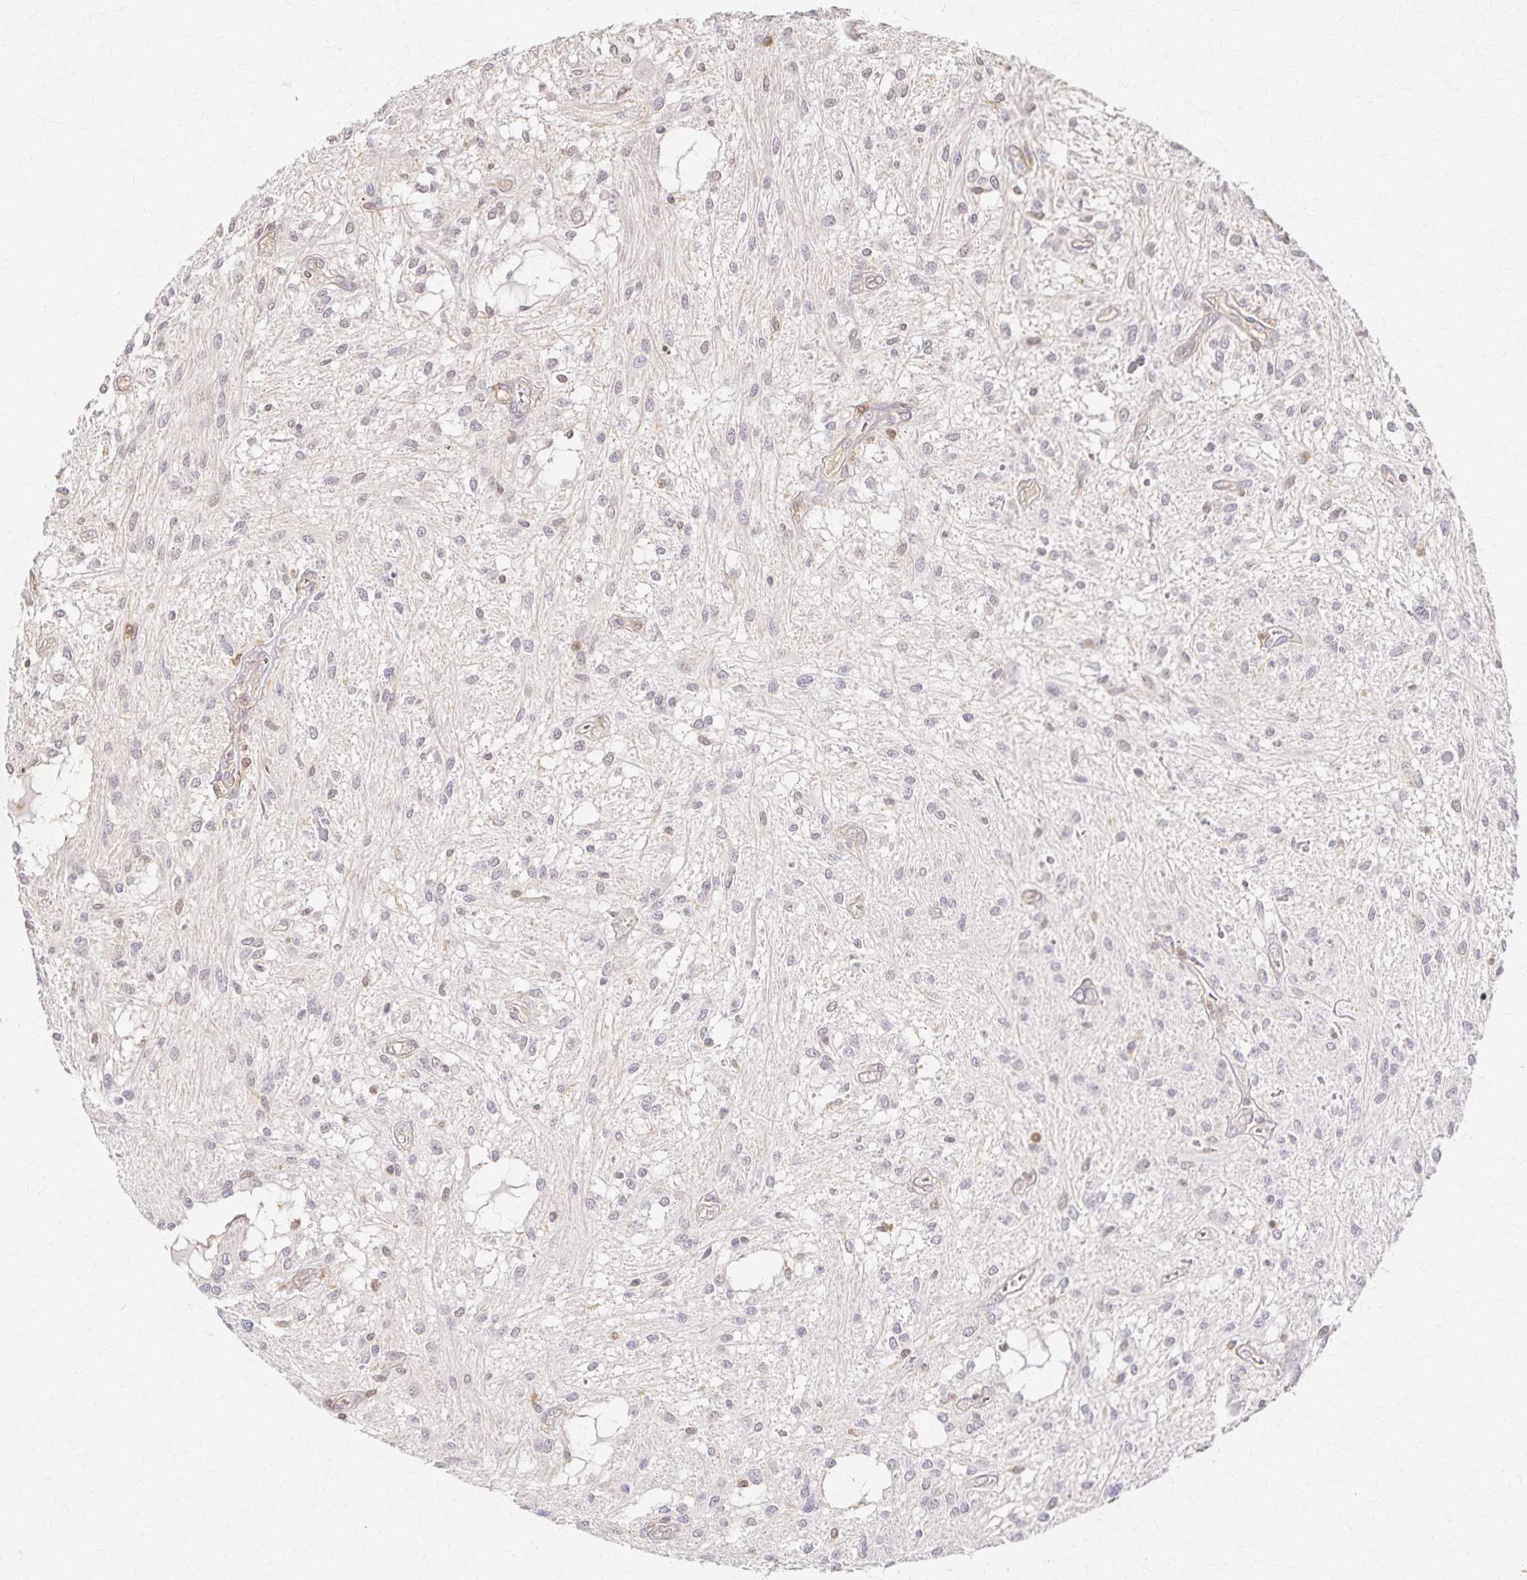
{"staining": {"intensity": "weak", "quantity": "<25%", "location": "cytoplasmic/membranous,nuclear"}, "tissue": "glioma", "cell_type": "Tumor cells", "image_type": "cancer", "snomed": [{"axis": "morphology", "description": "Glioma, malignant, Low grade"}, {"axis": "topography", "description": "Cerebellum"}], "caption": "The photomicrograph displays no staining of tumor cells in glioma. Brightfield microscopy of immunohistochemistry (IHC) stained with DAB (3,3'-diaminobenzidine) (brown) and hematoxylin (blue), captured at high magnification.", "gene": "AZGP1", "patient": {"sex": "female", "age": 14}}